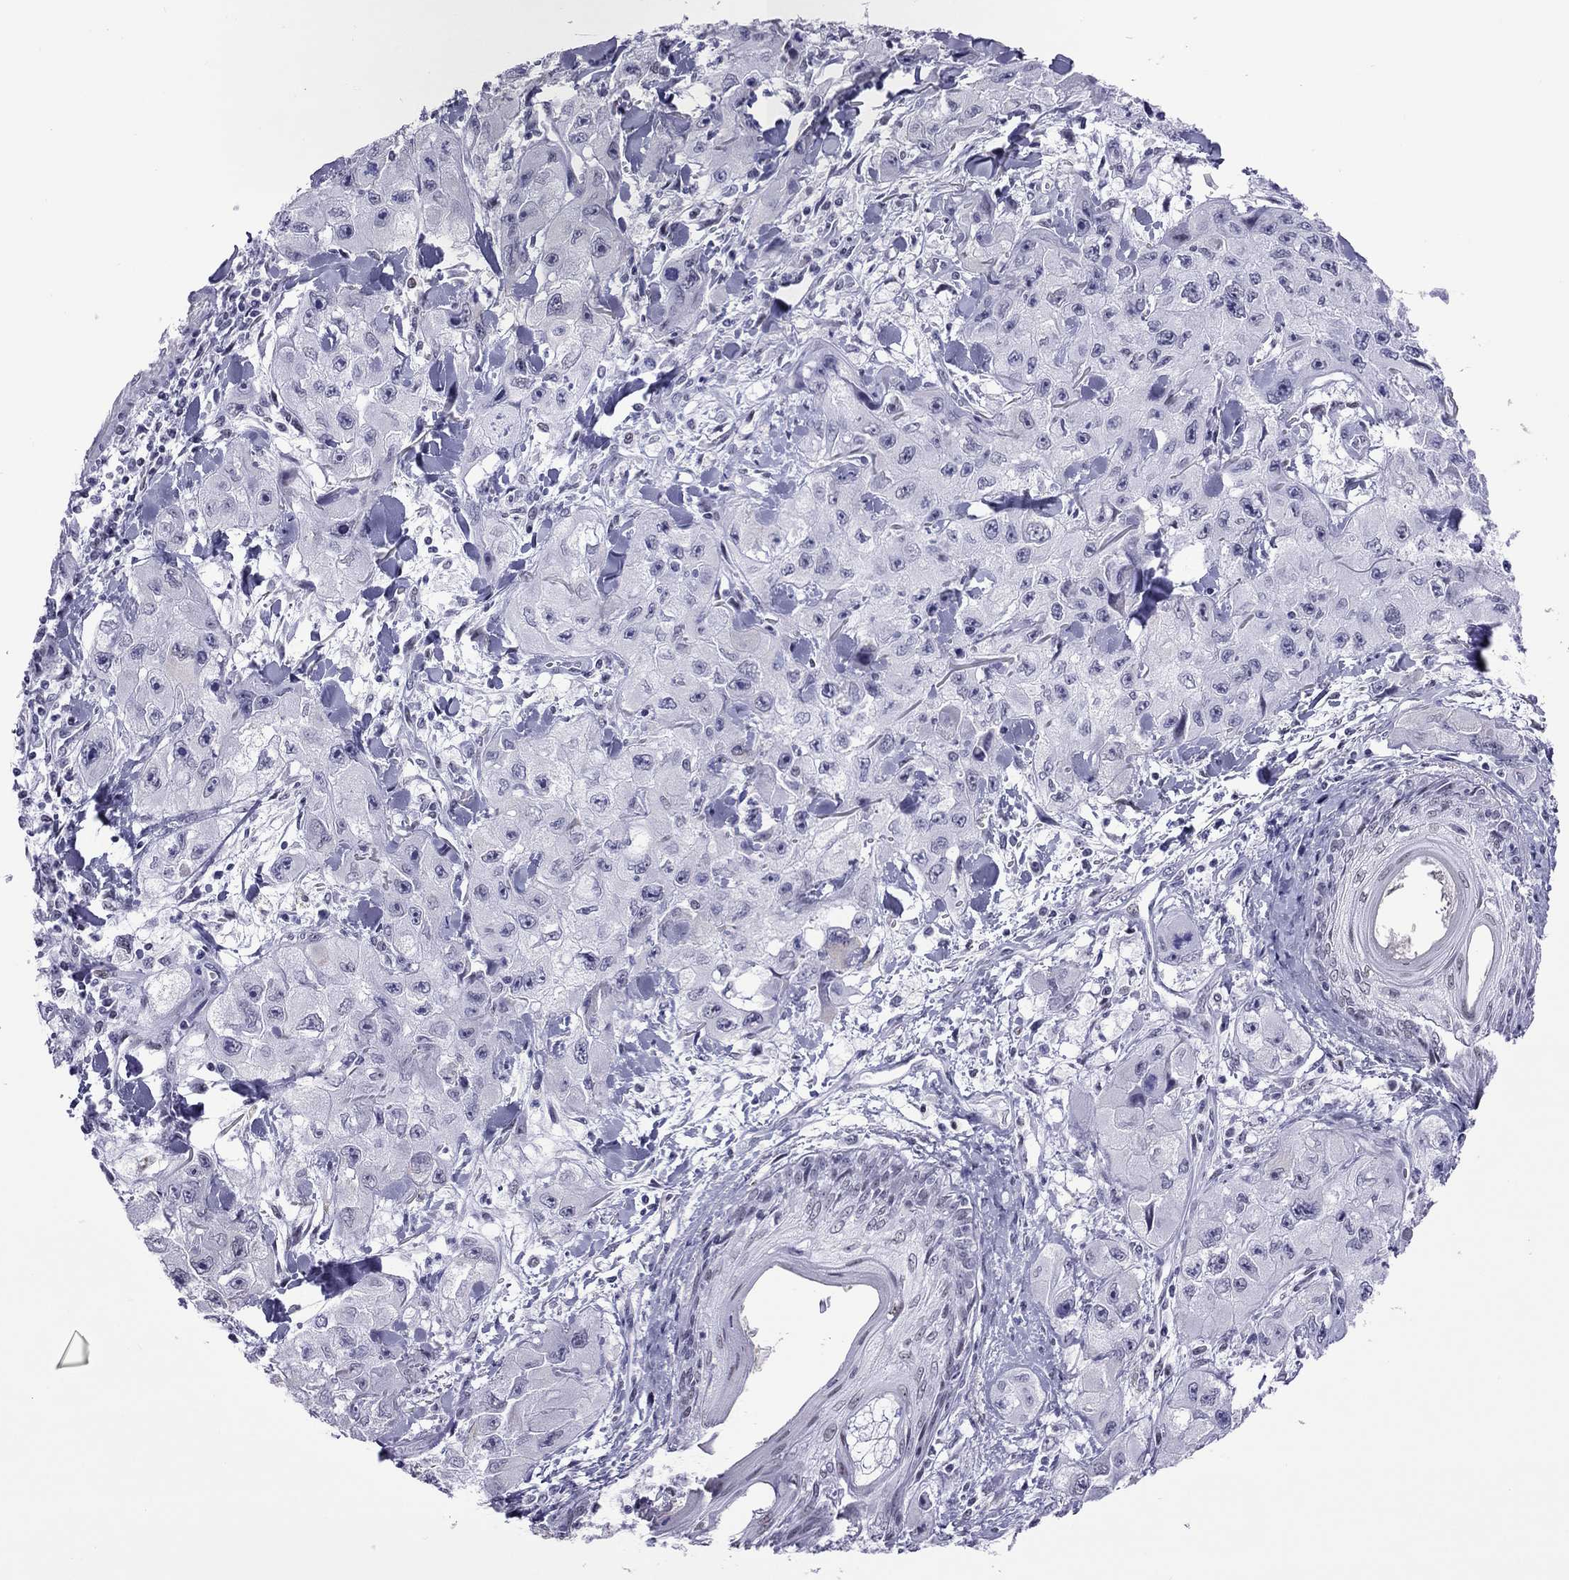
{"staining": {"intensity": "negative", "quantity": "none", "location": "none"}, "tissue": "skin cancer", "cell_type": "Tumor cells", "image_type": "cancer", "snomed": [{"axis": "morphology", "description": "Squamous cell carcinoma, NOS"}, {"axis": "topography", "description": "Skin"}, {"axis": "topography", "description": "Subcutis"}], "caption": "Histopathology image shows no protein expression in tumor cells of skin cancer (squamous cell carcinoma) tissue.", "gene": "ZNF646", "patient": {"sex": "male", "age": 73}}